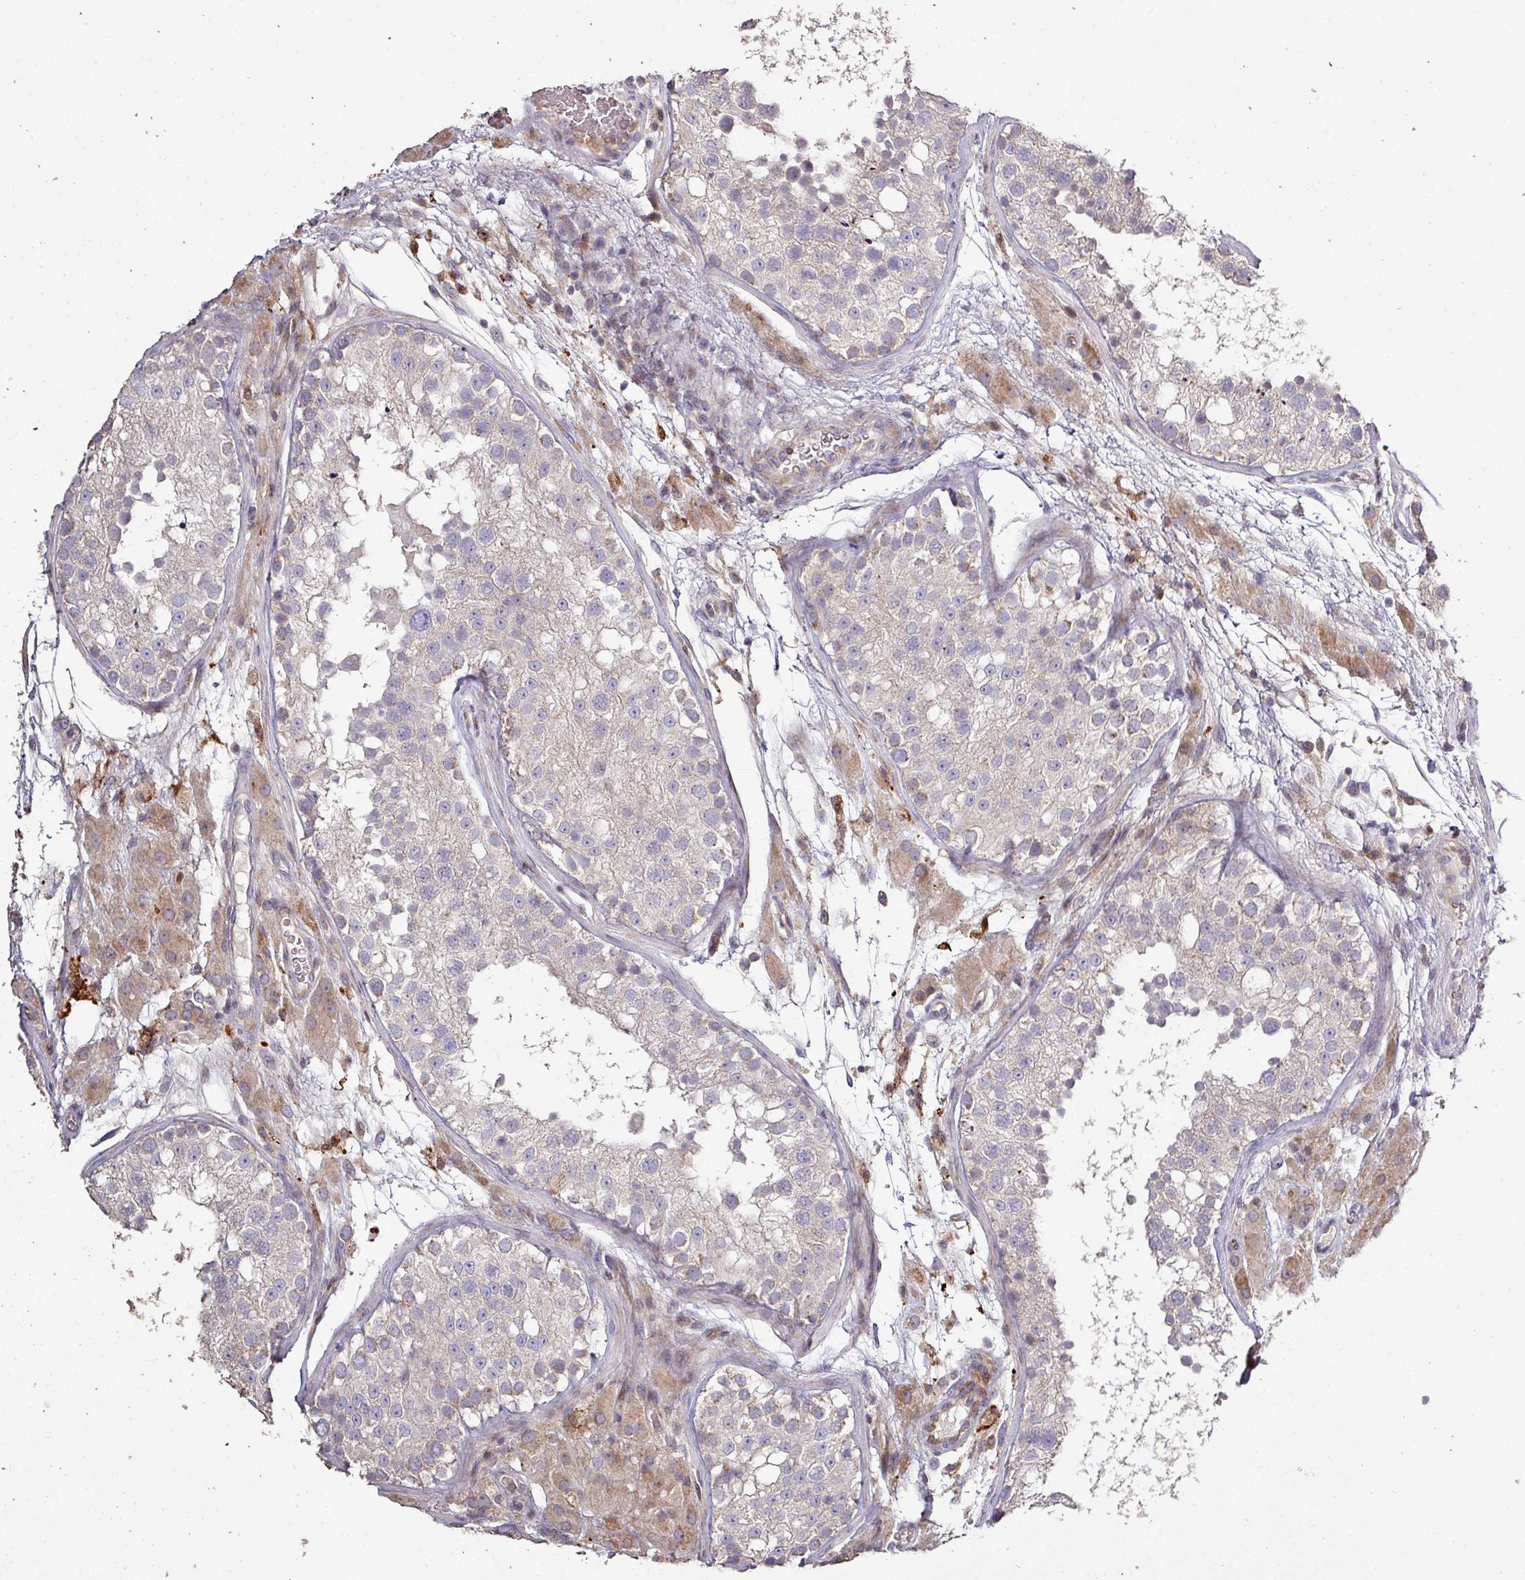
{"staining": {"intensity": "negative", "quantity": "none", "location": "none"}, "tissue": "testis", "cell_type": "Cells in seminiferous ducts", "image_type": "normal", "snomed": [{"axis": "morphology", "description": "Normal tissue, NOS"}, {"axis": "topography", "description": "Testis"}], "caption": "Immunohistochemistry (IHC) histopathology image of benign testis: human testis stained with DAB exhibits no significant protein staining in cells in seminiferous ducts.", "gene": "RPL23A", "patient": {"sex": "male", "age": 26}}